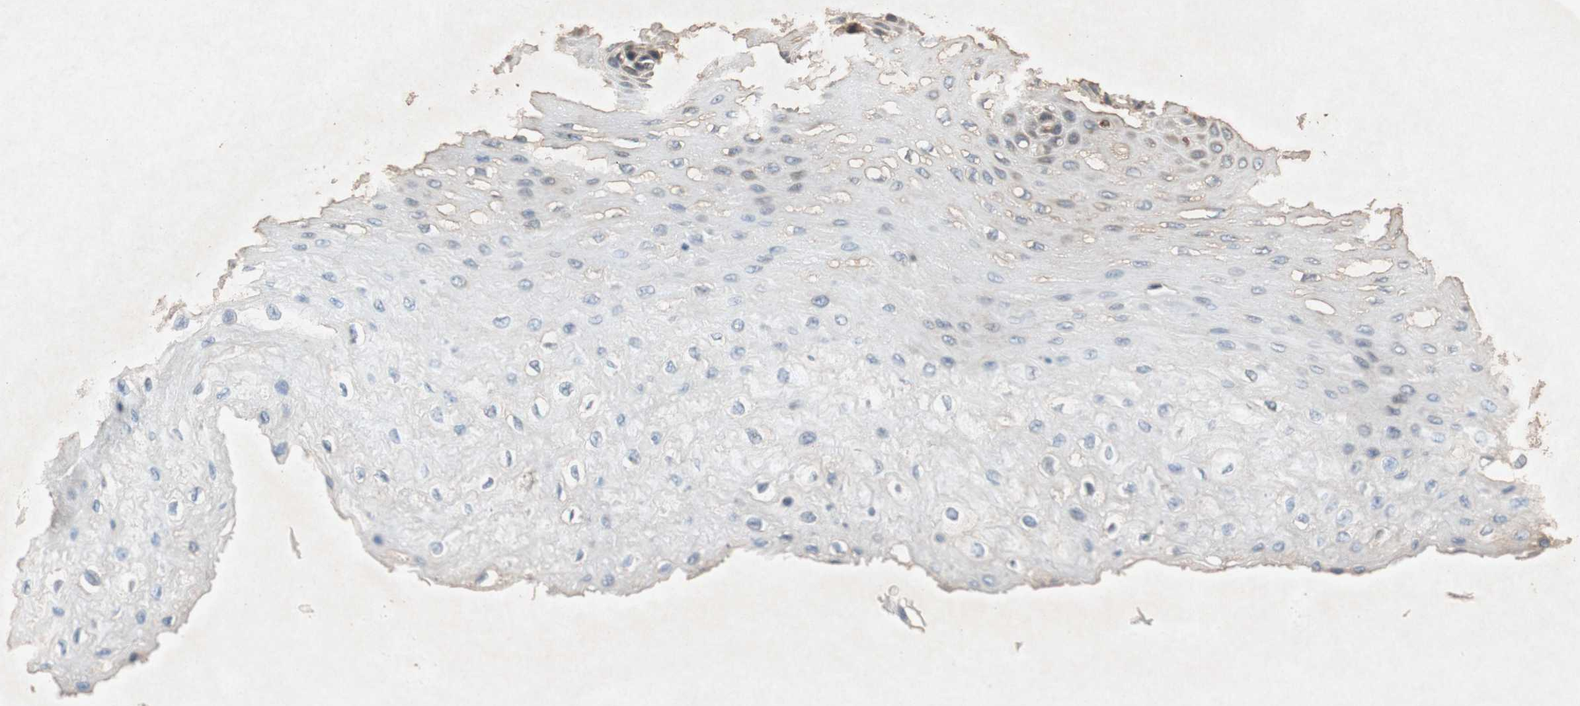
{"staining": {"intensity": "weak", "quantity": "25%-75%", "location": "cytoplasmic/membranous"}, "tissue": "esophagus", "cell_type": "Squamous epithelial cells", "image_type": "normal", "snomed": [{"axis": "morphology", "description": "Normal tissue, NOS"}, {"axis": "topography", "description": "Esophagus"}], "caption": "Weak cytoplasmic/membranous positivity is identified in about 25%-75% of squamous epithelial cells in unremarkable esophagus.", "gene": "TUBB", "patient": {"sex": "female", "age": 72}}